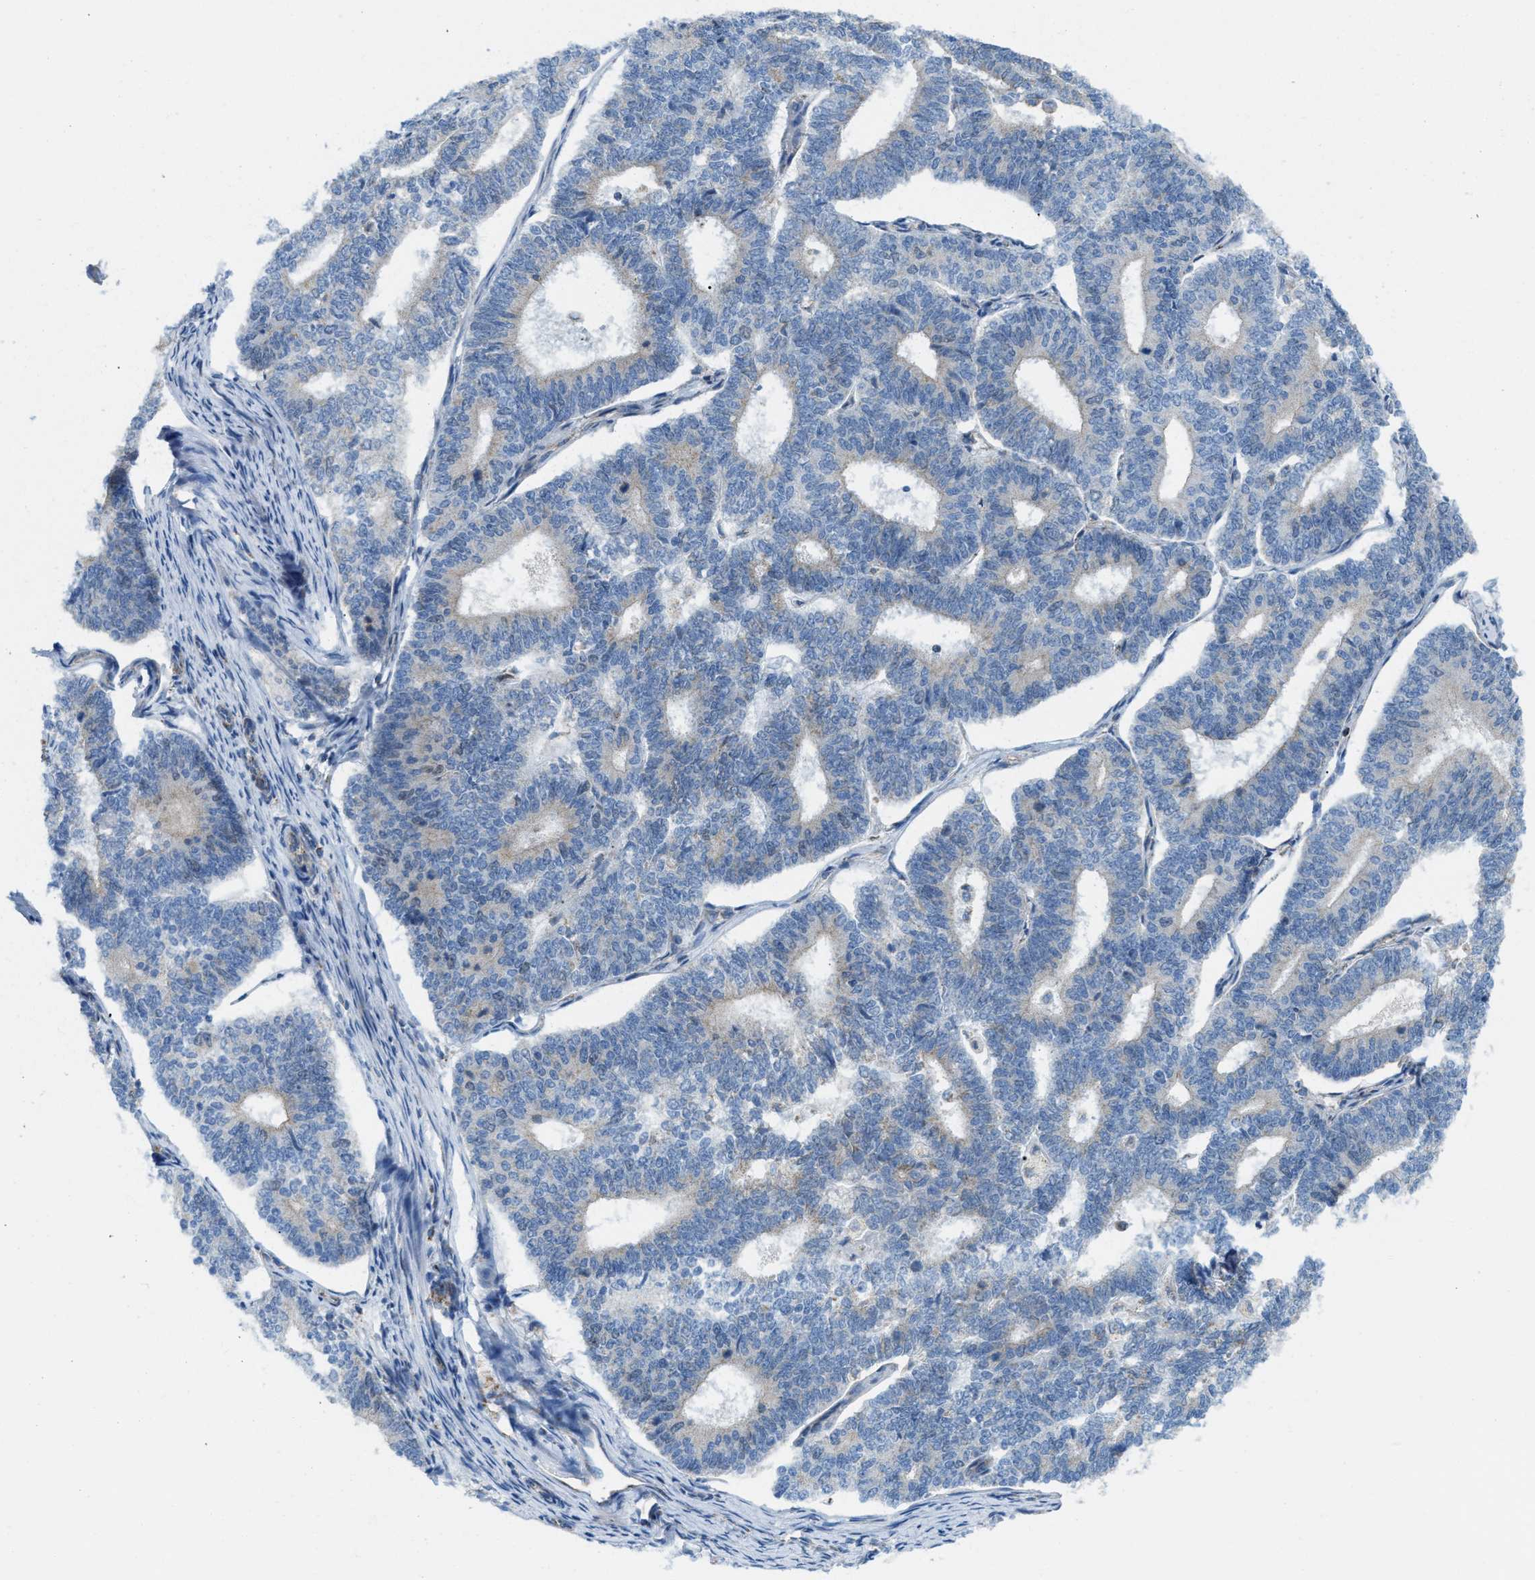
{"staining": {"intensity": "negative", "quantity": "none", "location": "none"}, "tissue": "endometrial cancer", "cell_type": "Tumor cells", "image_type": "cancer", "snomed": [{"axis": "morphology", "description": "Adenocarcinoma, NOS"}, {"axis": "topography", "description": "Endometrium"}], "caption": "An immunohistochemistry (IHC) photomicrograph of endometrial cancer (adenocarcinoma) is shown. There is no staining in tumor cells of endometrial cancer (adenocarcinoma).", "gene": "JADE1", "patient": {"sex": "female", "age": 70}}